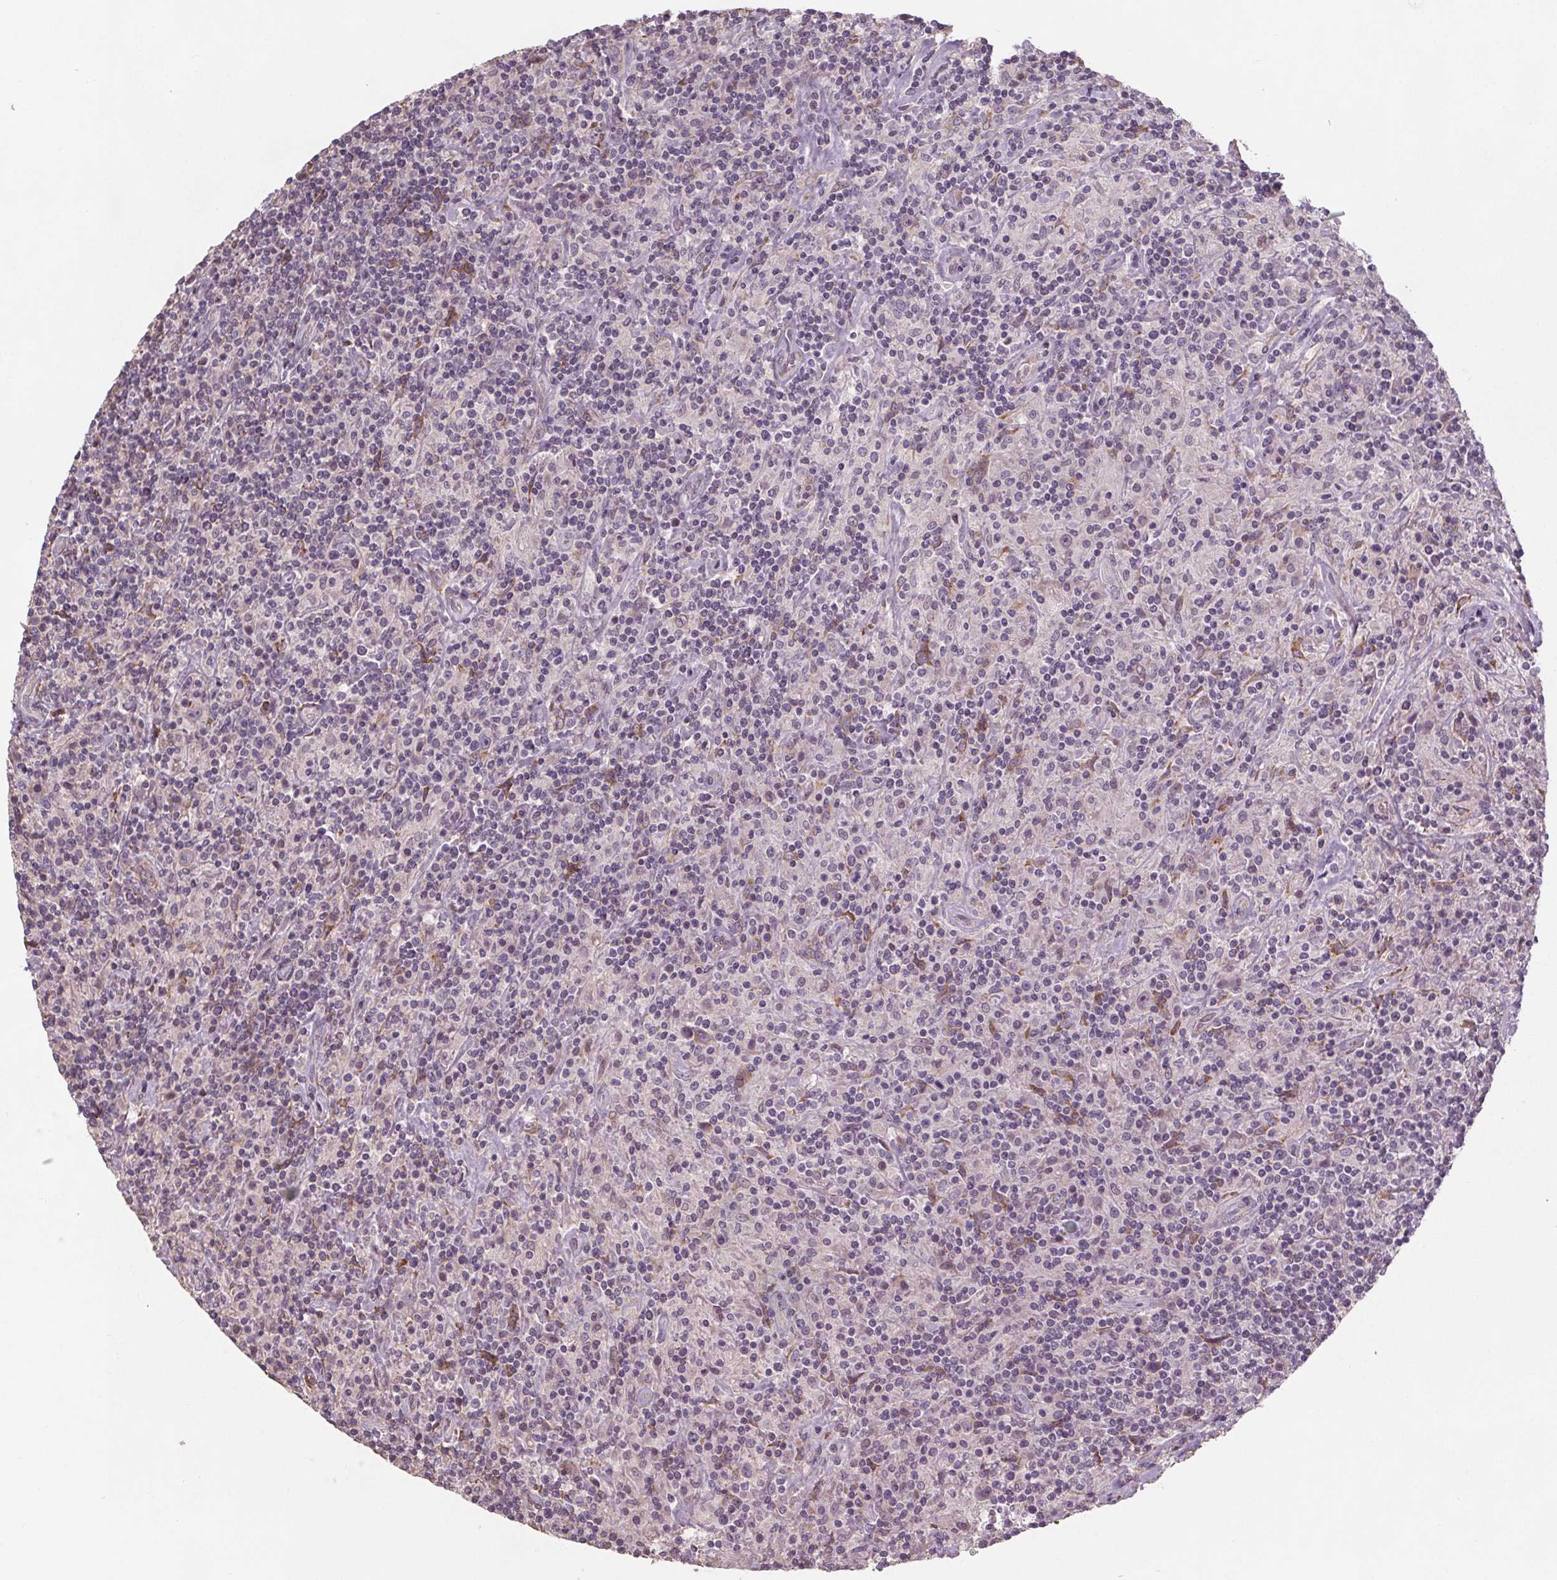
{"staining": {"intensity": "negative", "quantity": "none", "location": "none"}, "tissue": "lymphoma", "cell_type": "Tumor cells", "image_type": "cancer", "snomed": [{"axis": "morphology", "description": "Hodgkin's disease, NOS"}, {"axis": "topography", "description": "Lymph node"}], "caption": "DAB immunohistochemical staining of human Hodgkin's disease shows no significant expression in tumor cells.", "gene": "SLC26A2", "patient": {"sex": "male", "age": 70}}